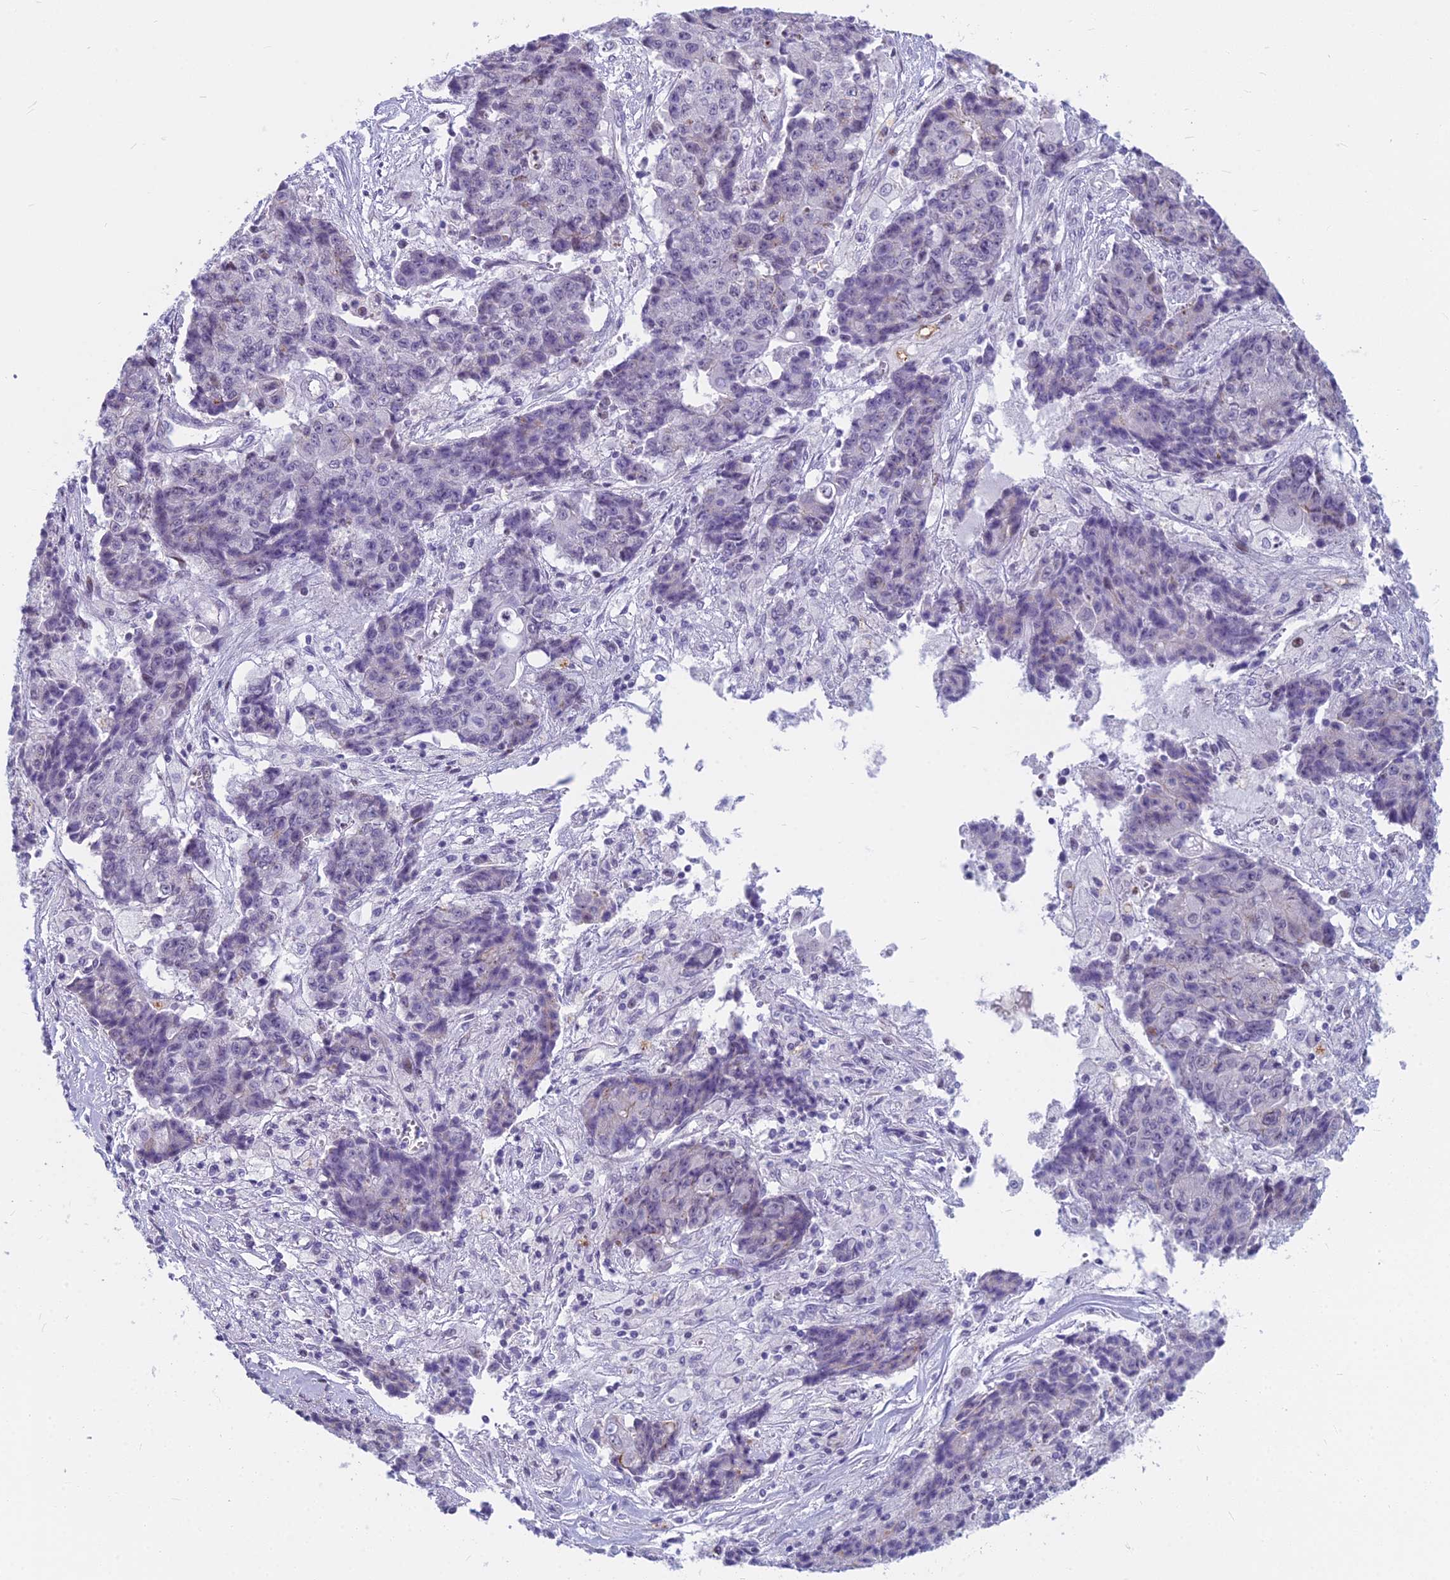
{"staining": {"intensity": "negative", "quantity": "none", "location": "none"}, "tissue": "ovarian cancer", "cell_type": "Tumor cells", "image_type": "cancer", "snomed": [{"axis": "morphology", "description": "Carcinoma, endometroid"}, {"axis": "topography", "description": "Ovary"}], "caption": "This is an immunohistochemistry photomicrograph of ovarian endometroid carcinoma. There is no positivity in tumor cells.", "gene": "MYBPC2", "patient": {"sex": "female", "age": 42}}